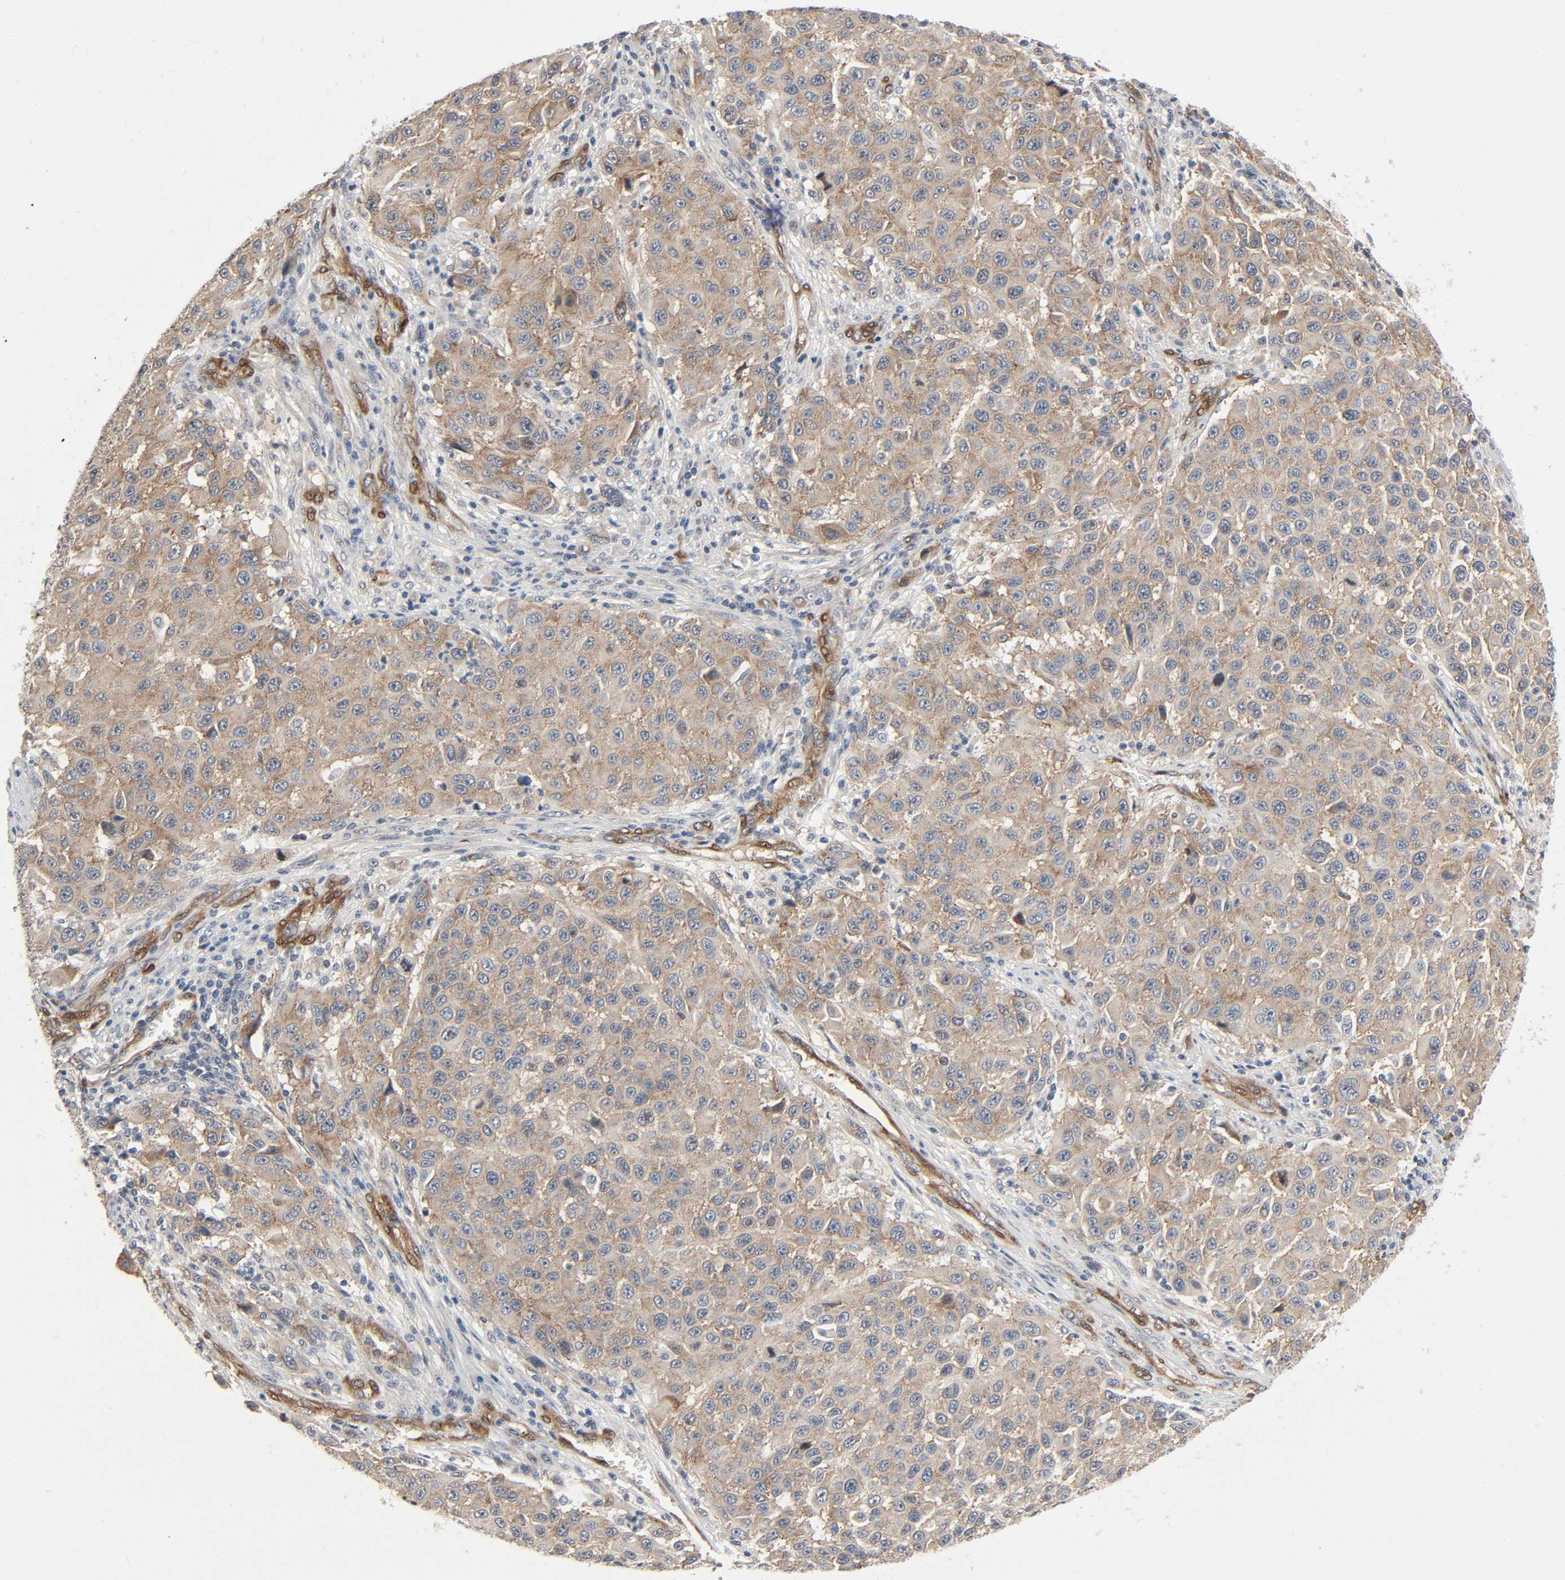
{"staining": {"intensity": "moderate", "quantity": ">75%", "location": "cytoplasmic/membranous"}, "tissue": "melanoma", "cell_type": "Tumor cells", "image_type": "cancer", "snomed": [{"axis": "morphology", "description": "Malignant melanoma, Metastatic site"}, {"axis": "topography", "description": "Lymph node"}], "caption": "Approximately >75% of tumor cells in malignant melanoma (metastatic site) reveal moderate cytoplasmic/membranous protein staining as visualized by brown immunohistochemical staining.", "gene": "PTK2", "patient": {"sex": "male", "age": 61}}